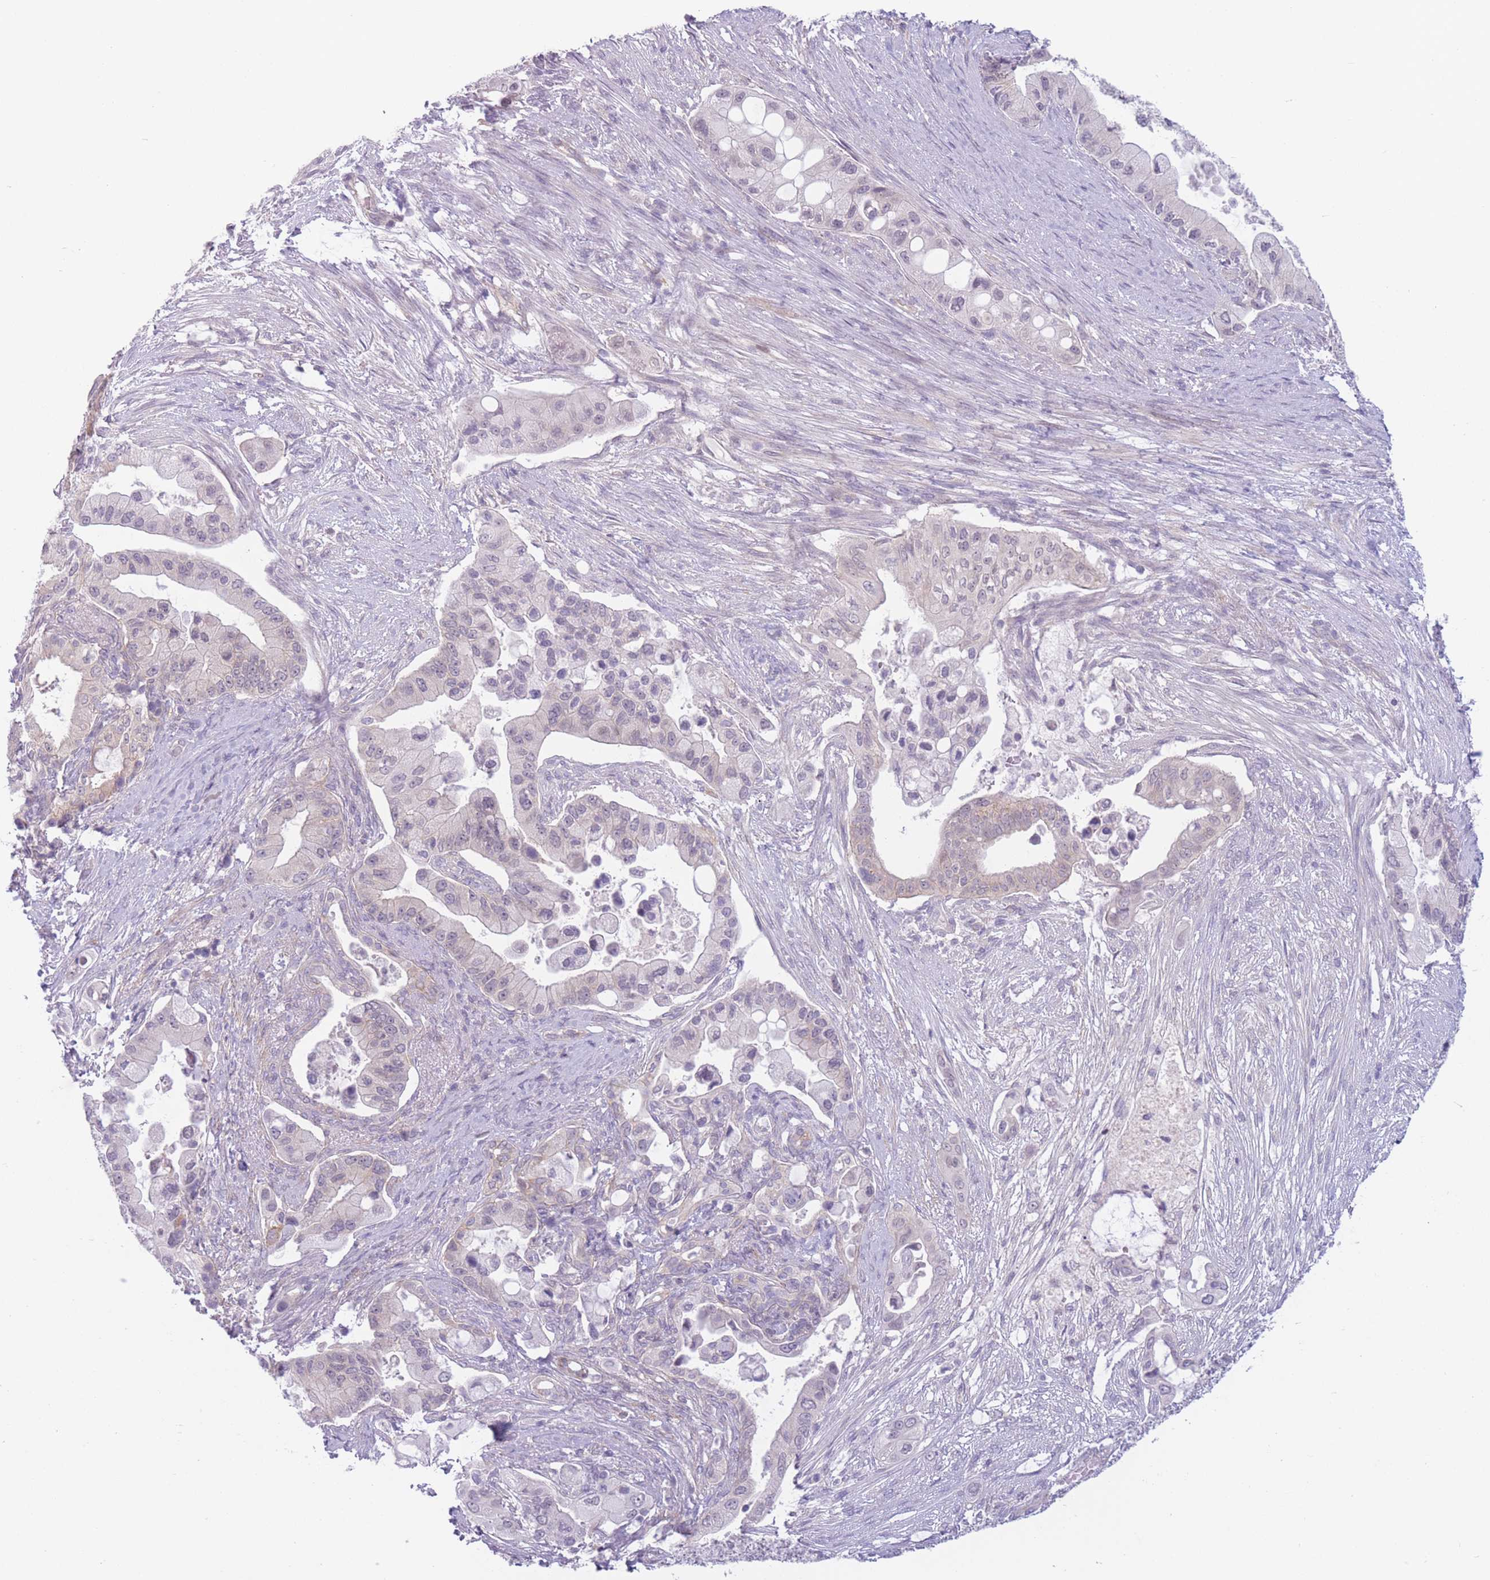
{"staining": {"intensity": "negative", "quantity": "none", "location": "none"}, "tissue": "pancreatic cancer", "cell_type": "Tumor cells", "image_type": "cancer", "snomed": [{"axis": "morphology", "description": "Adenocarcinoma, NOS"}, {"axis": "topography", "description": "Pancreas"}], "caption": "A histopathology image of human pancreatic adenocarcinoma is negative for staining in tumor cells.", "gene": "ZNF439", "patient": {"sex": "male", "age": 57}}